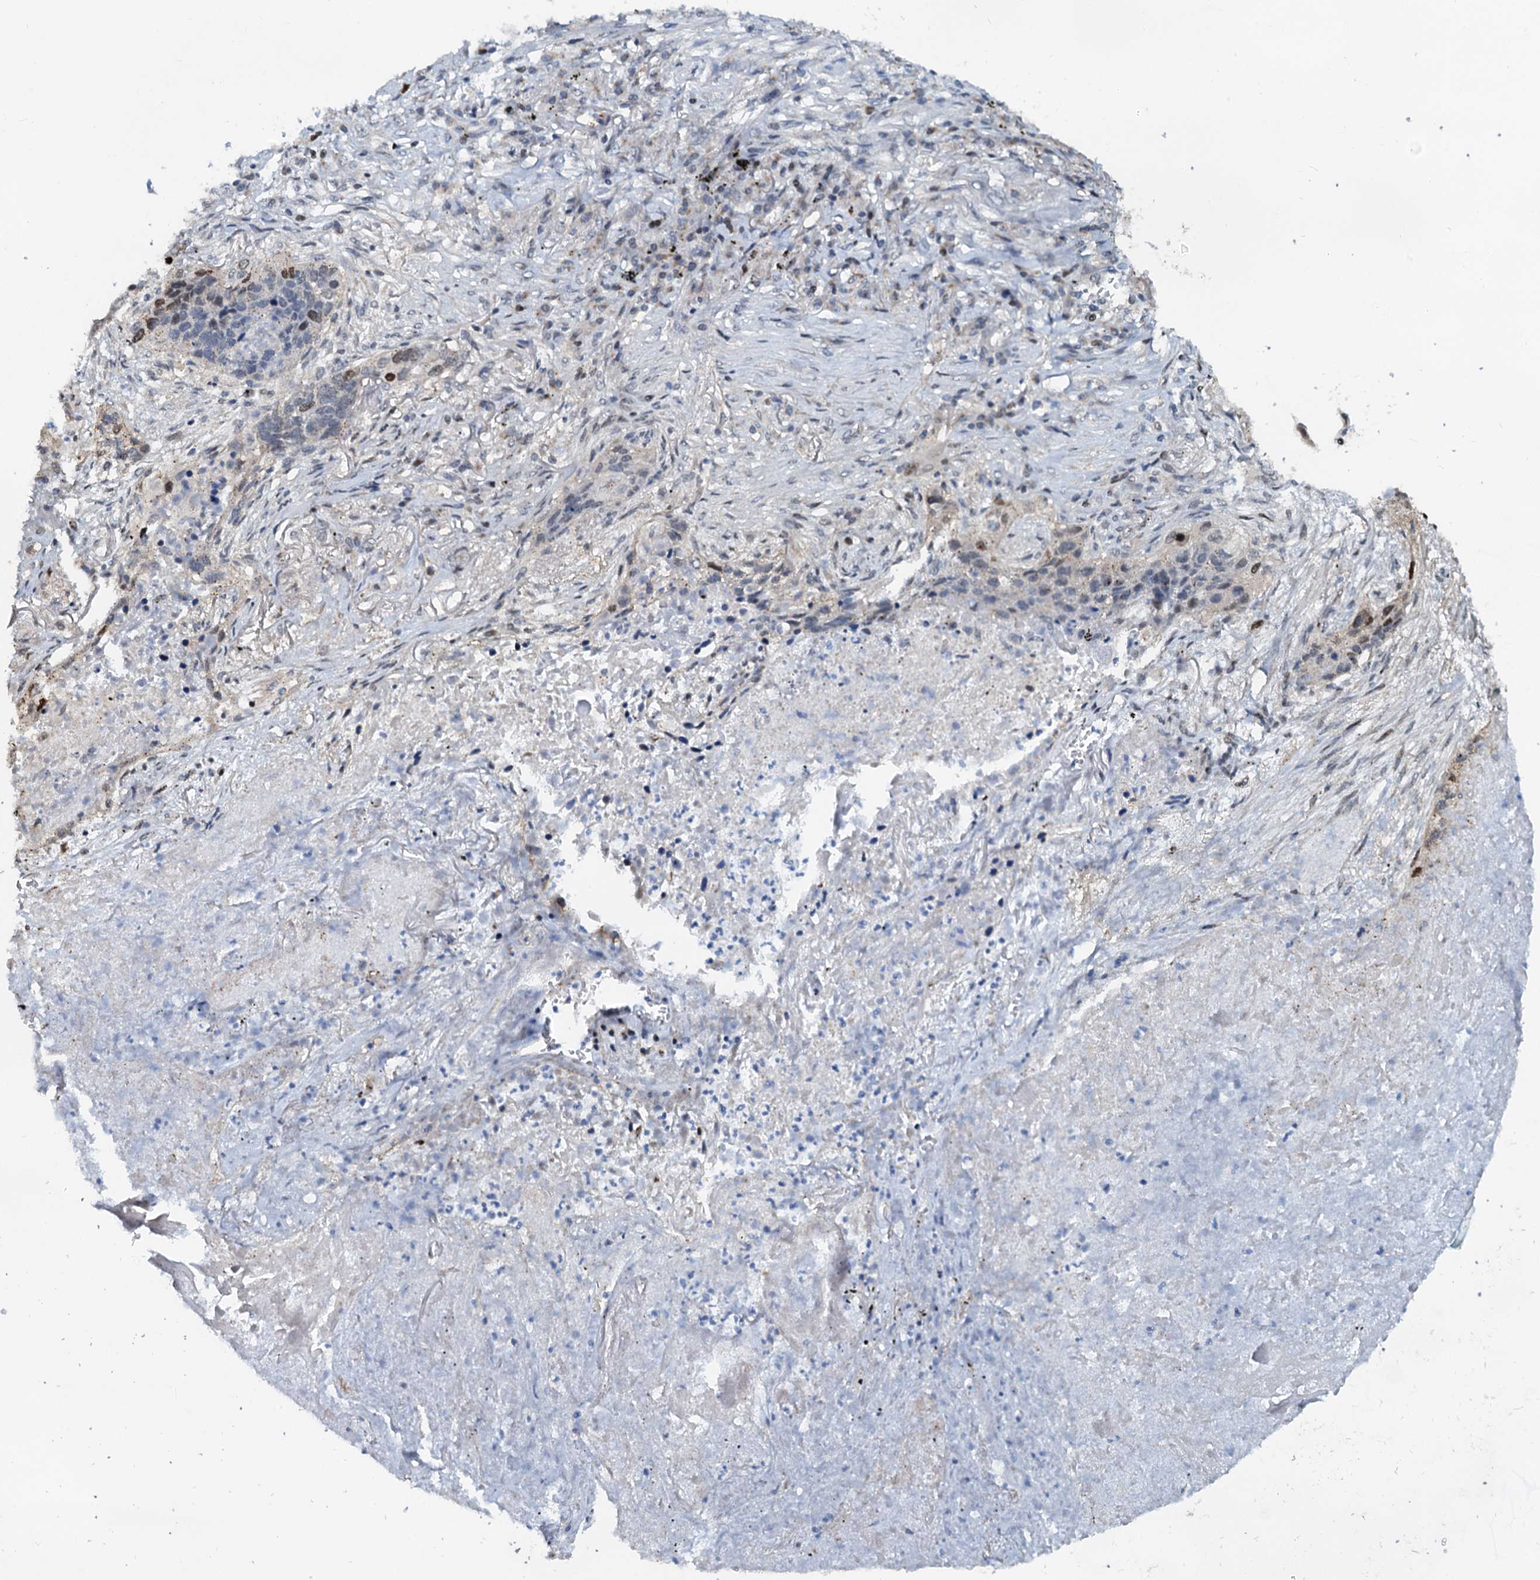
{"staining": {"intensity": "moderate", "quantity": "<25%", "location": "nuclear"}, "tissue": "lung cancer", "cell_type": "Tumor cells", "image_type": "cancer", "snomed": [{"axis": "morphology", "description": "Squamous cell carcinoma, NOS"}, {"axis": "topography", "description": "Lung"}], "caption": "Brown immunohistochemical staining in human lung squamous cell carcinoma displays moderate nuclear staining in about <25% of tumor cells. The staining is performed using DAB (3,3'-diaminobenzidine) brown chromogen to label protein expression. The nuclei are counter-stained blue using hematoxylin.", "gene": "PTGES3", "patient": {"sex": "female", "age": 63}}